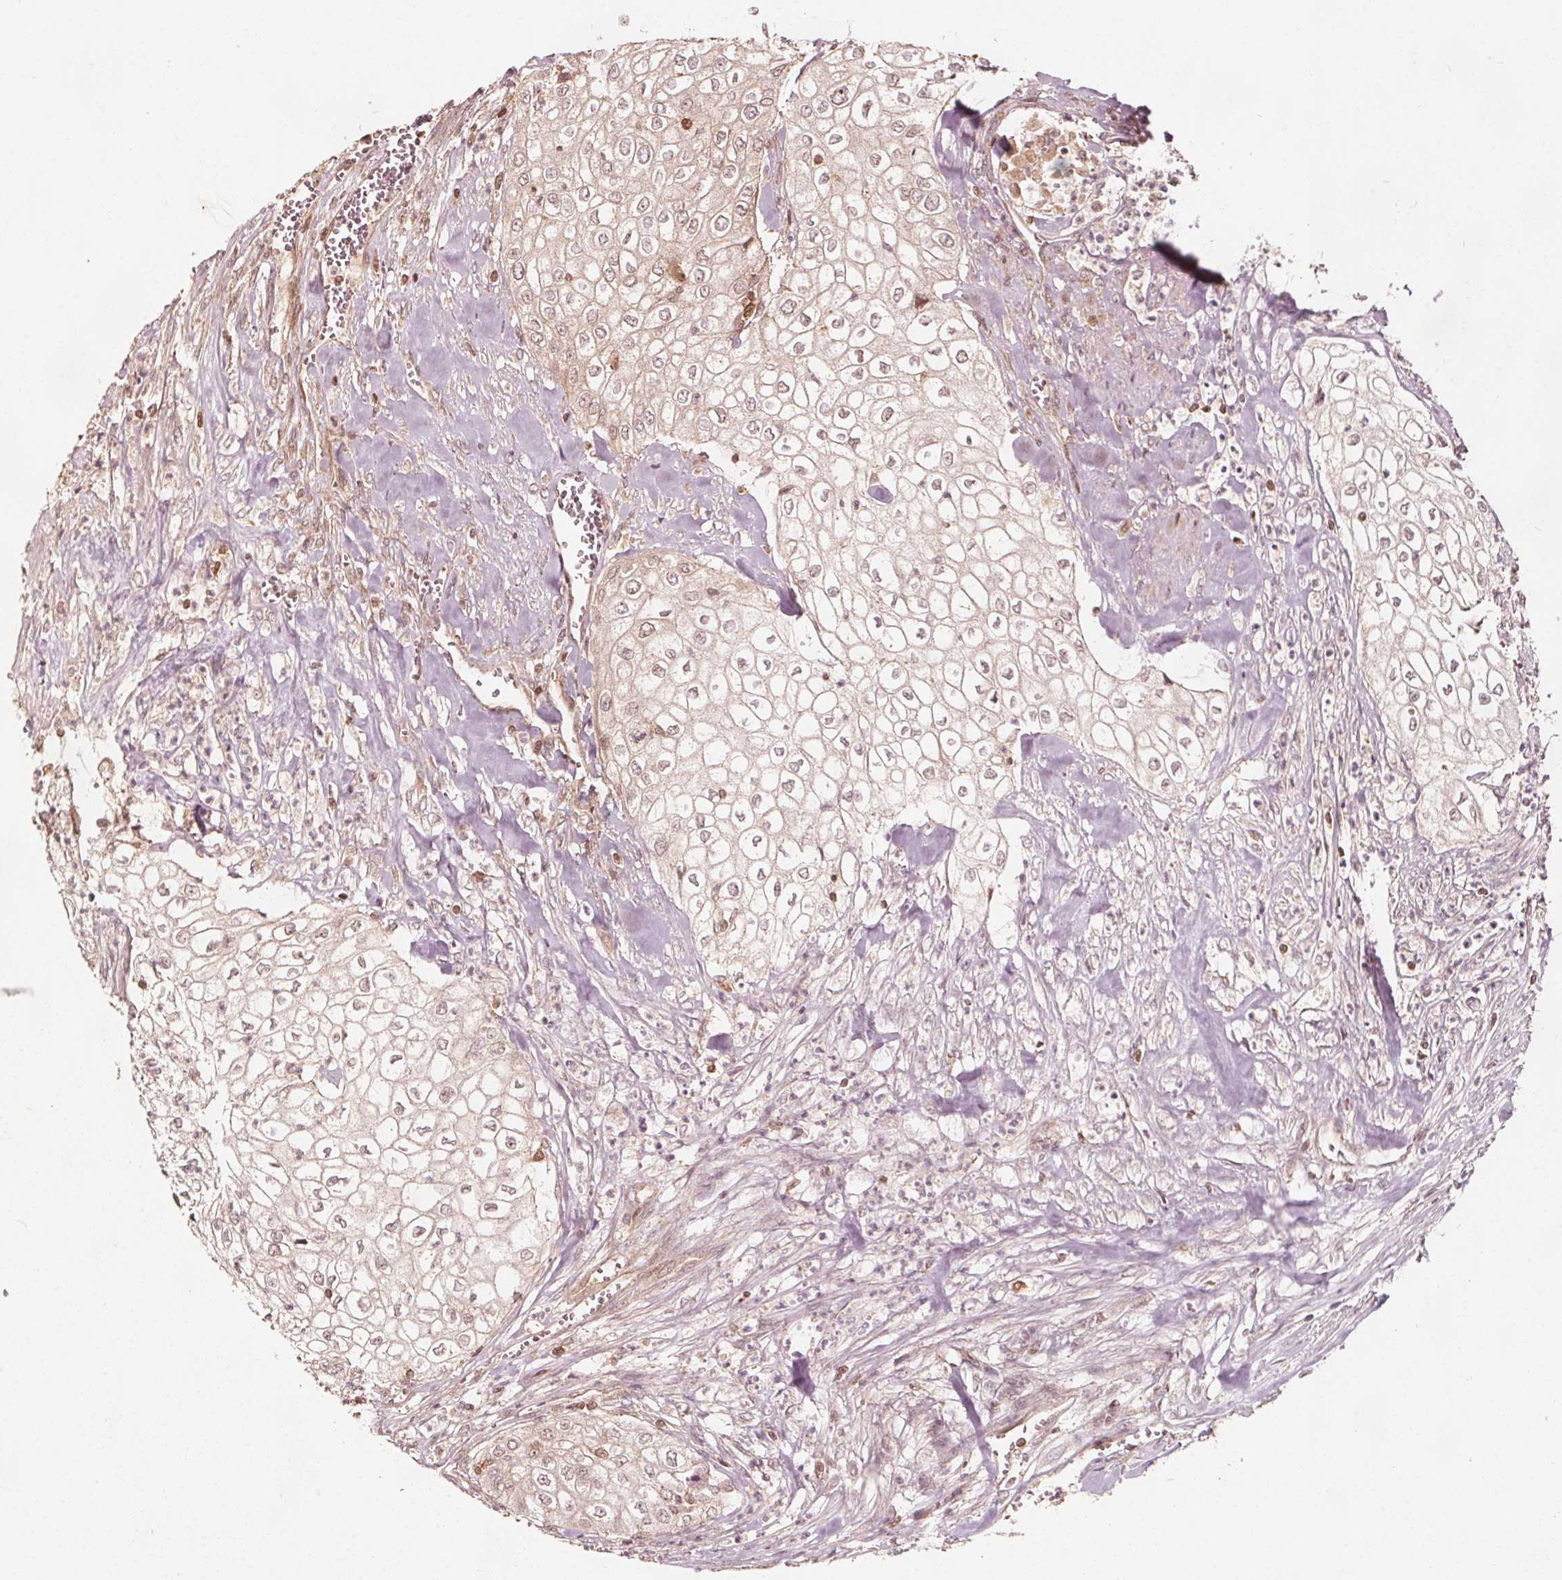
{"staining": {"intensity": "weak", "quantity": "25%-75%", "location": "cytoplasmic/membranous,nuclear"}, "tissue": "urothelial cancer", "cell_type": "Tumor cells", "image_type": "cancer", "snomed": [{"axis": "morphology", "description": "Urothelial carcinoma, High grade"}, {"axis": "topography", "description": "Urinary bladder"}], "caption": "DAB (3,3'-diaminobenzidine) immunohistochemical staining of high-grade urothelial carcinoma reveals weak cytoplasmic/membranous and nuclear protein expression in about 25%-75% of tumor cells. (DAB (3,3'-diaminobenzidine) IHC, brown staining for protein, blue staining for nuclei).", "gene": "AIP", "patient": {"sex": "male", "age": 62}}